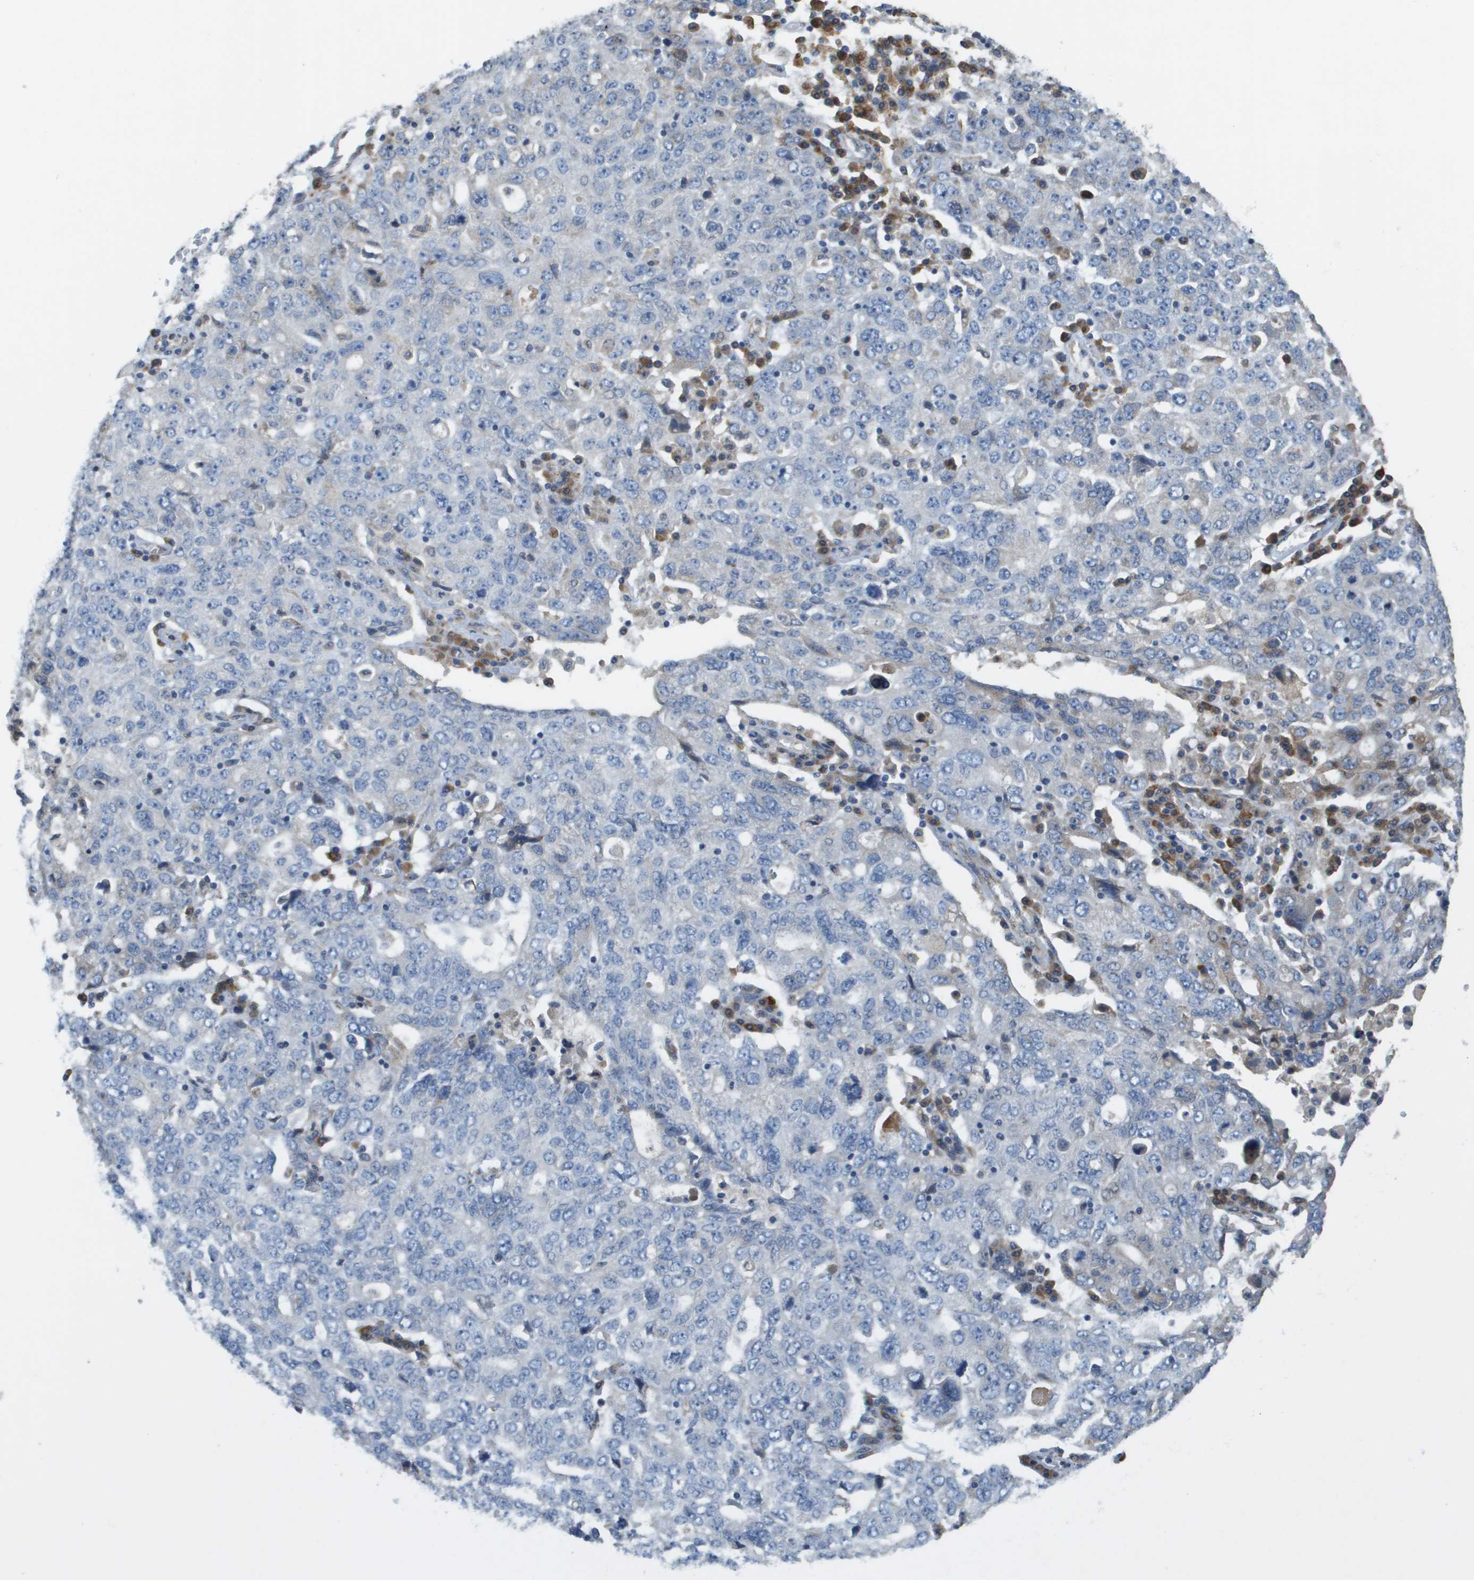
{"staining": {"intensity": "negative", "quantity": "none", "location": "none"}, "tissue": "ovarian cancer", "cell_type": "Tumor cells", "image_type": "cancer", "snomed": [{"axis": "morphology", "description": "Carcinoma, endometroid"}, {"axis": "topography", "description": "Ovary"}], "caption": "Ovarian cancer (endometroid carcinoma) was stained to show a protein in brown. There is no significant staining in tumor cells. Brightfield microscopy of IHC stained with DAB (brown) and hematoxylin (blue), captured at high magnification.", "gene": "CASP10", "patient": {"sex": "female", "age": 62}}